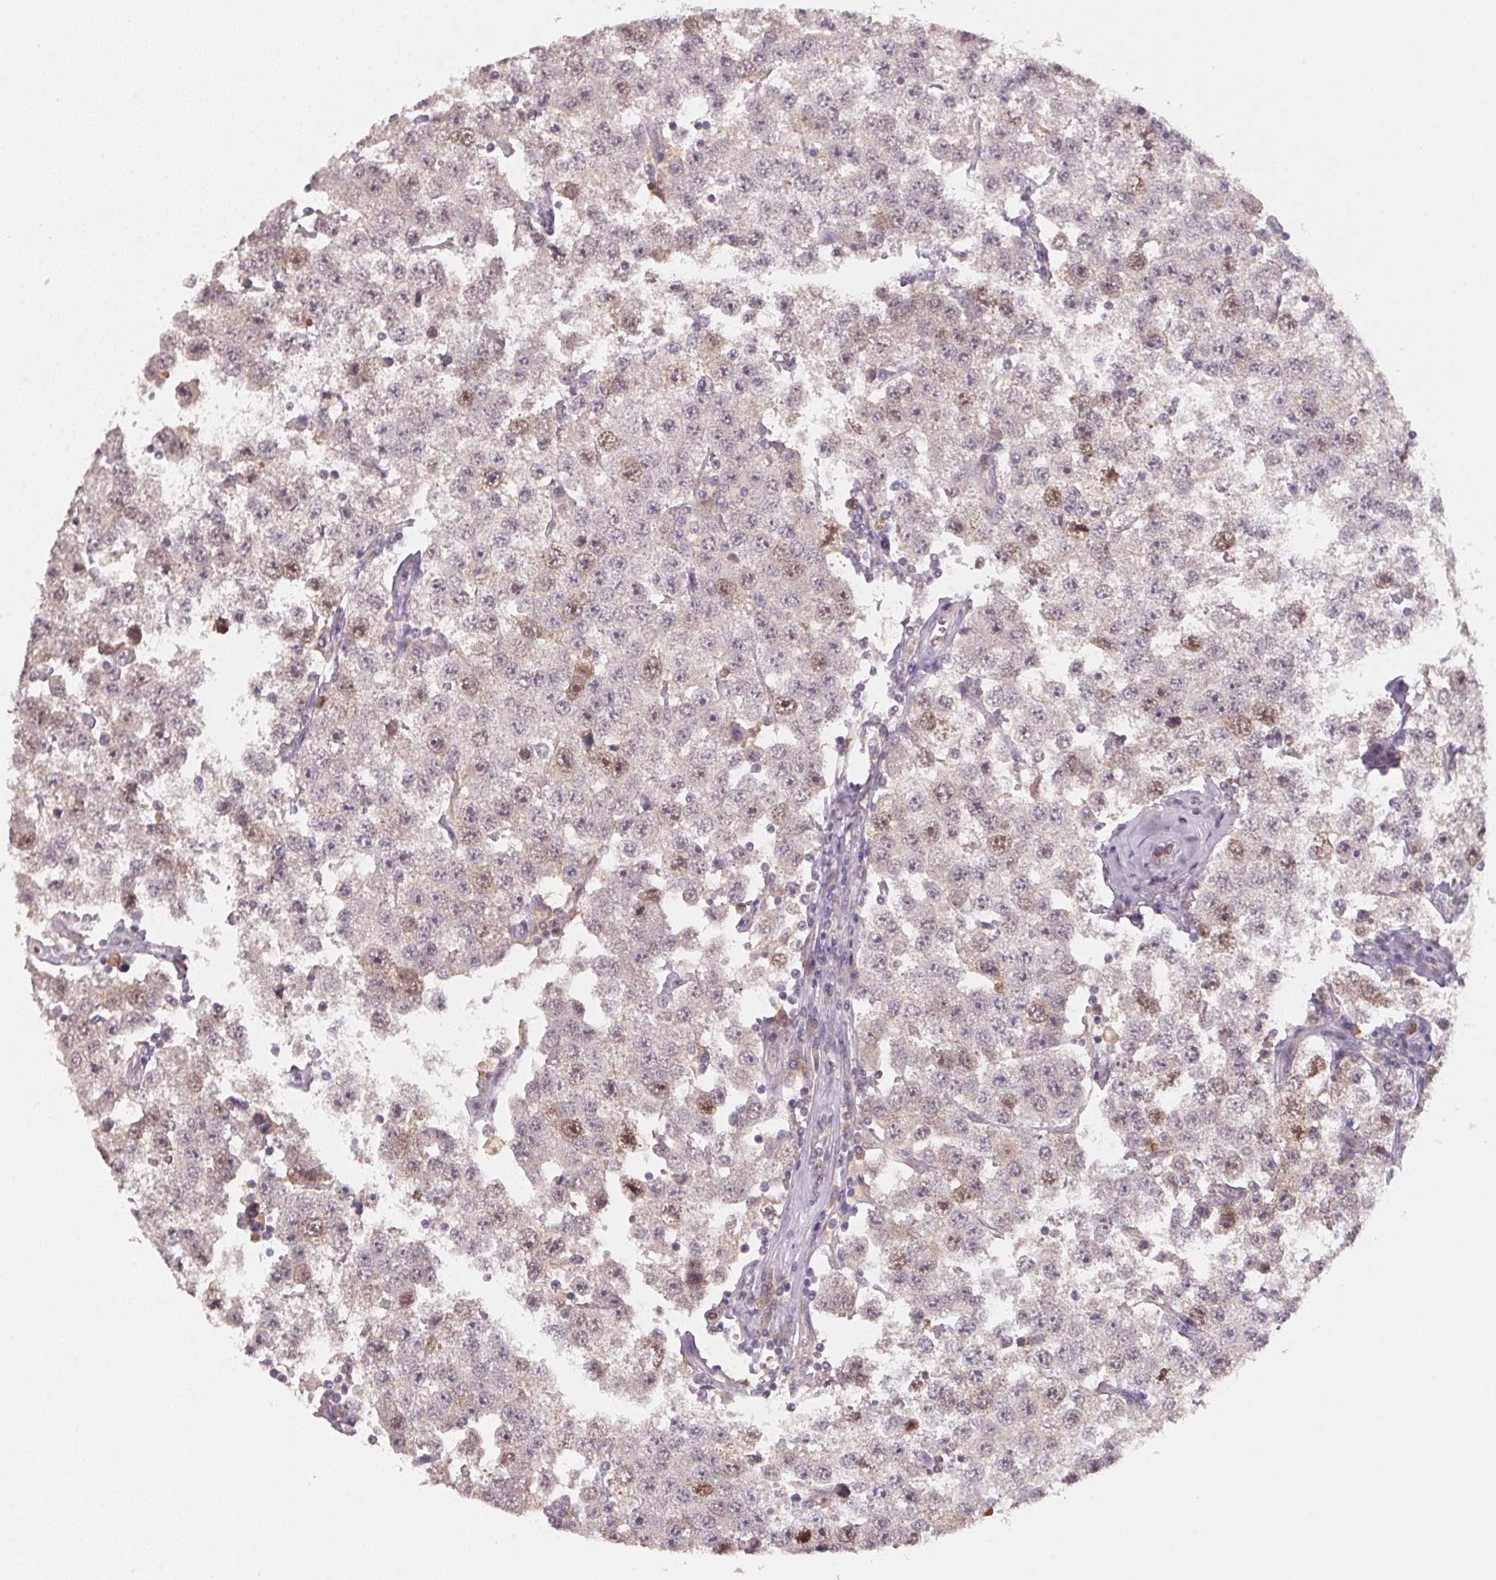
{"staining": {"intensity": "moderate", "quantity": "<25%", "location": "nuclear"}, "tissue": "testis cancer", "cell_type": "Tumor cells", "image_type": "cancer", "snomed": [{"axis": "morphology", "description": "Seminoma, NOS"}, {"axis": "topography", "description": "Testis"}], "caption": "About <25% of tumor cells in testis cancer display moderate nuclear protein positivity as visualized by brown immunohistochemical staining.", "gene": "KIFC1", "patient": {"sex": "male", "age": 34}}